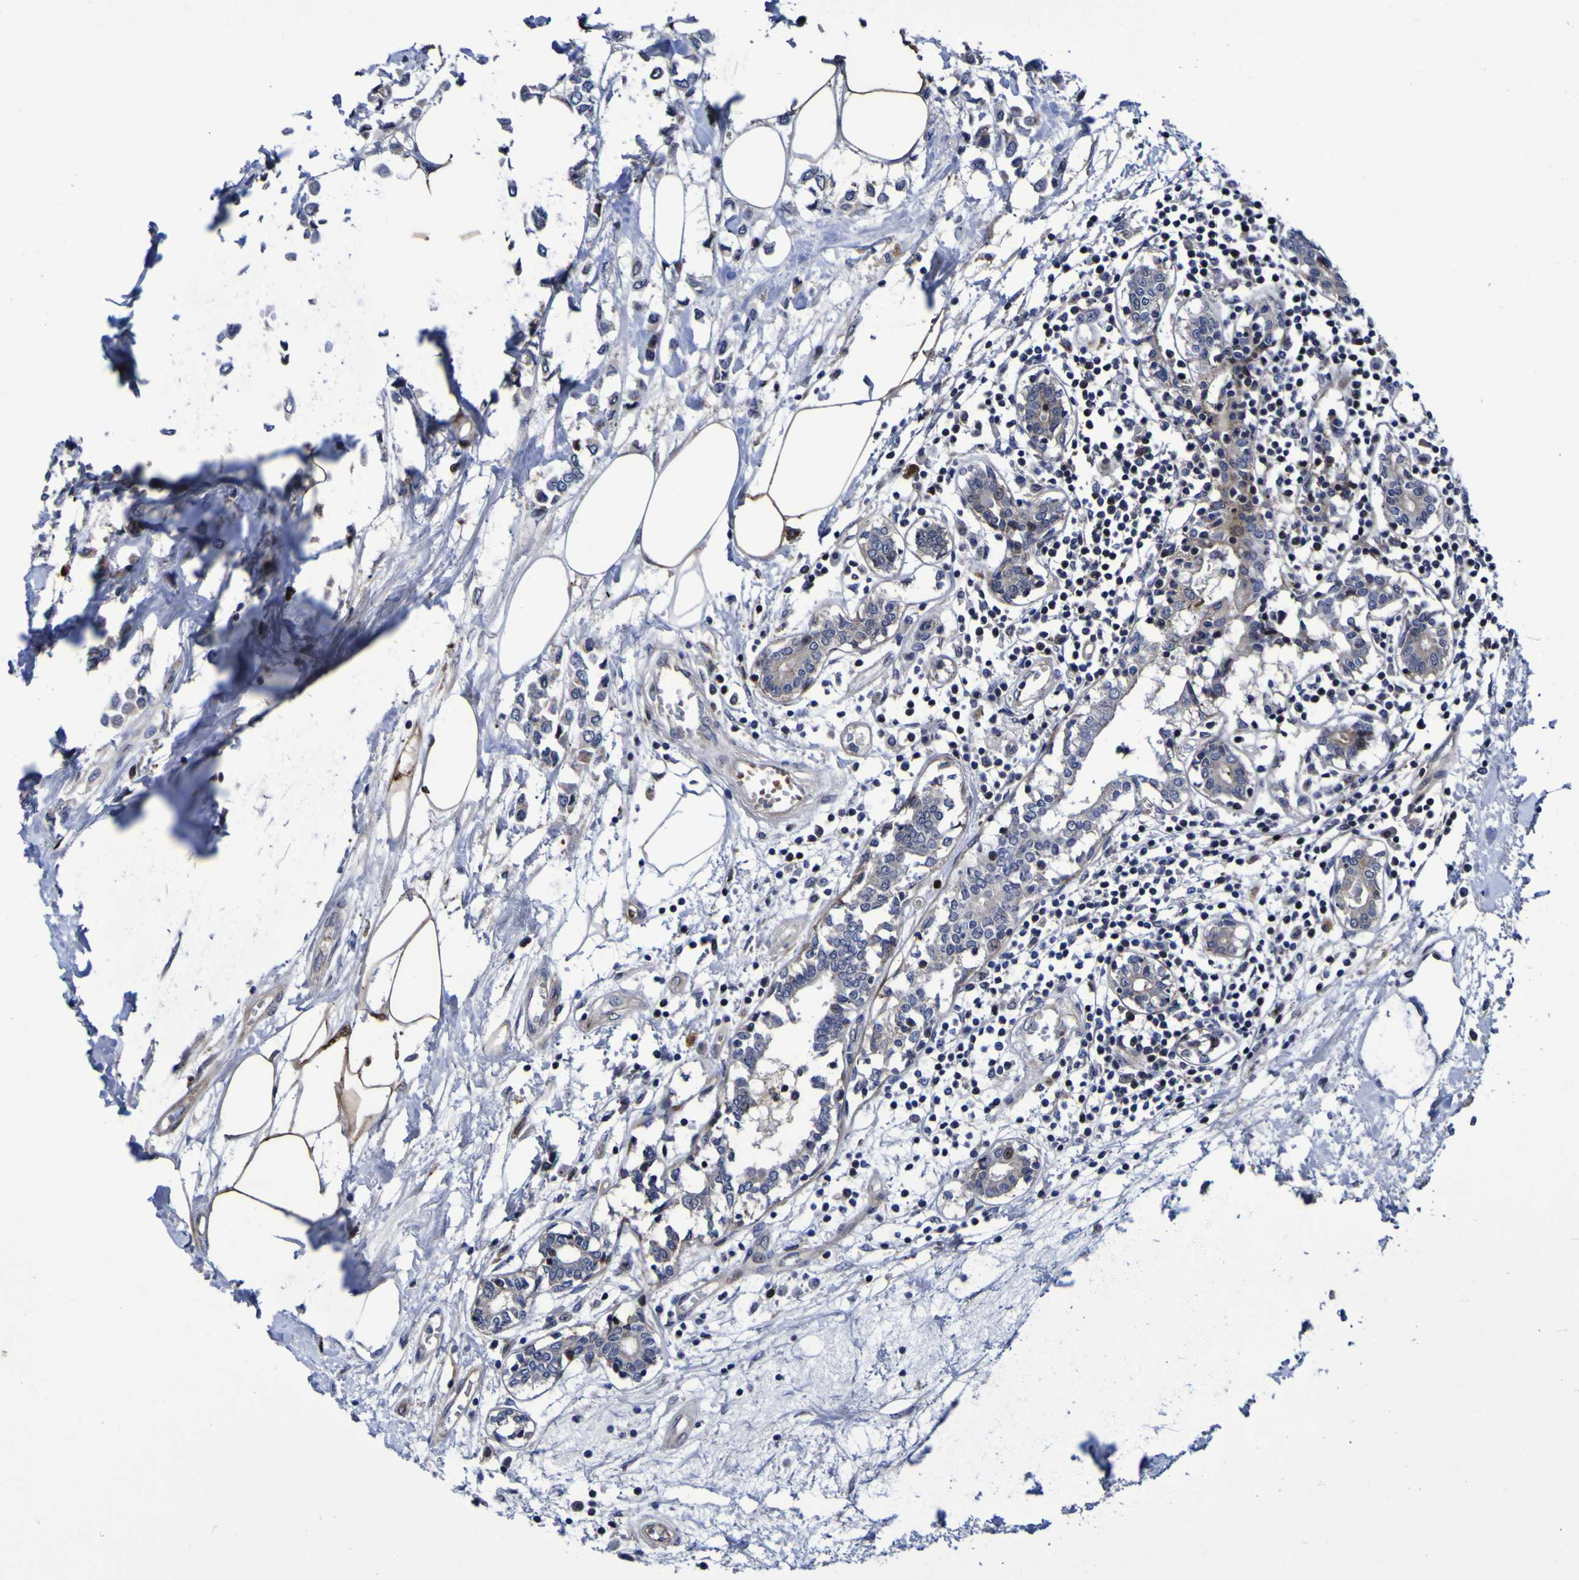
{"staining": {"intensity": "weak", "quantity": ">75%", "location": "cytoplasmic/membranous"}, "tissue": "breast cancer", "cell_type": "Tumor cells", "image_type": "cancer", "snomed": [{"axis": "morphology", "description": "Lobular carcinoma"}, {"axis": "topography", "description": "Breast"}], "caption": "Immunohistochemistry (IHC) micrograph of lobular carcinoma (breast) stained for a protein (brown), which displays low levels of weak cytoplasmic/membranous positivity in approximately >75% of tumor cells.", "gene": "MGLL", "patient": {"sex": "female", "age": 51}}